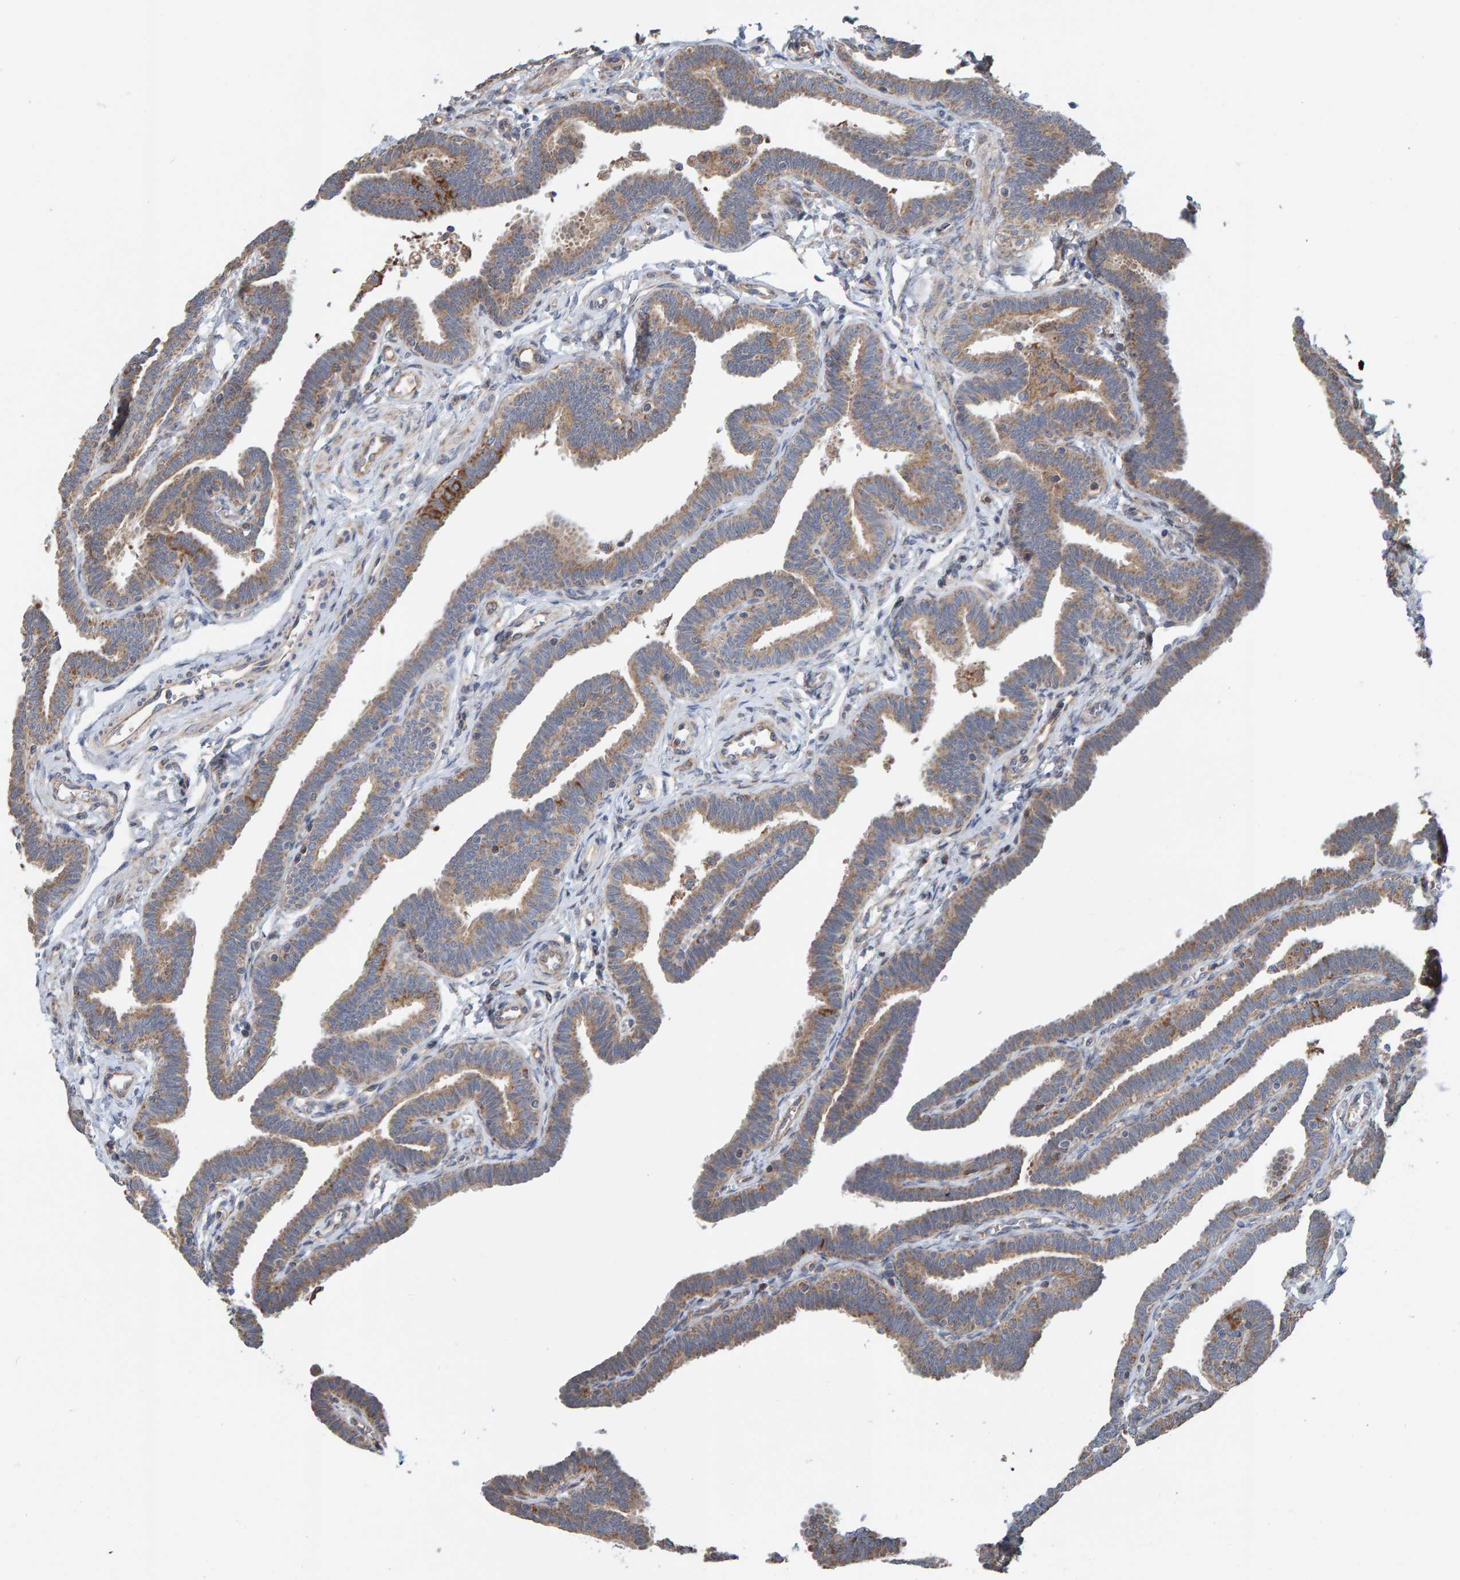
{"staining": {"intensity": "moderate", "quantity": ">75%", "location": "cytoplasmic/membranous"}, "tissue": "fallopian tube", "cell_type": "Glandular cells", "image_type": "normal", "snomed": [{"axis": "morphology", "description": "Normal tissue, NOS"}, {"axis": "topography", "description": "Fallopian tube"}, {"axis": "topography", "description": "Ovary"}], "caption": "This image reveals normal fallopian tube stained with immunohistochemistry to label a protein in brown. The cytoplasmic/membranous of glandular cells show moderate positivity for the protein. Nuclei are counter-stained blue.", "gene": "MRPL45", "patient": {"sex": "female", "age": 23}}